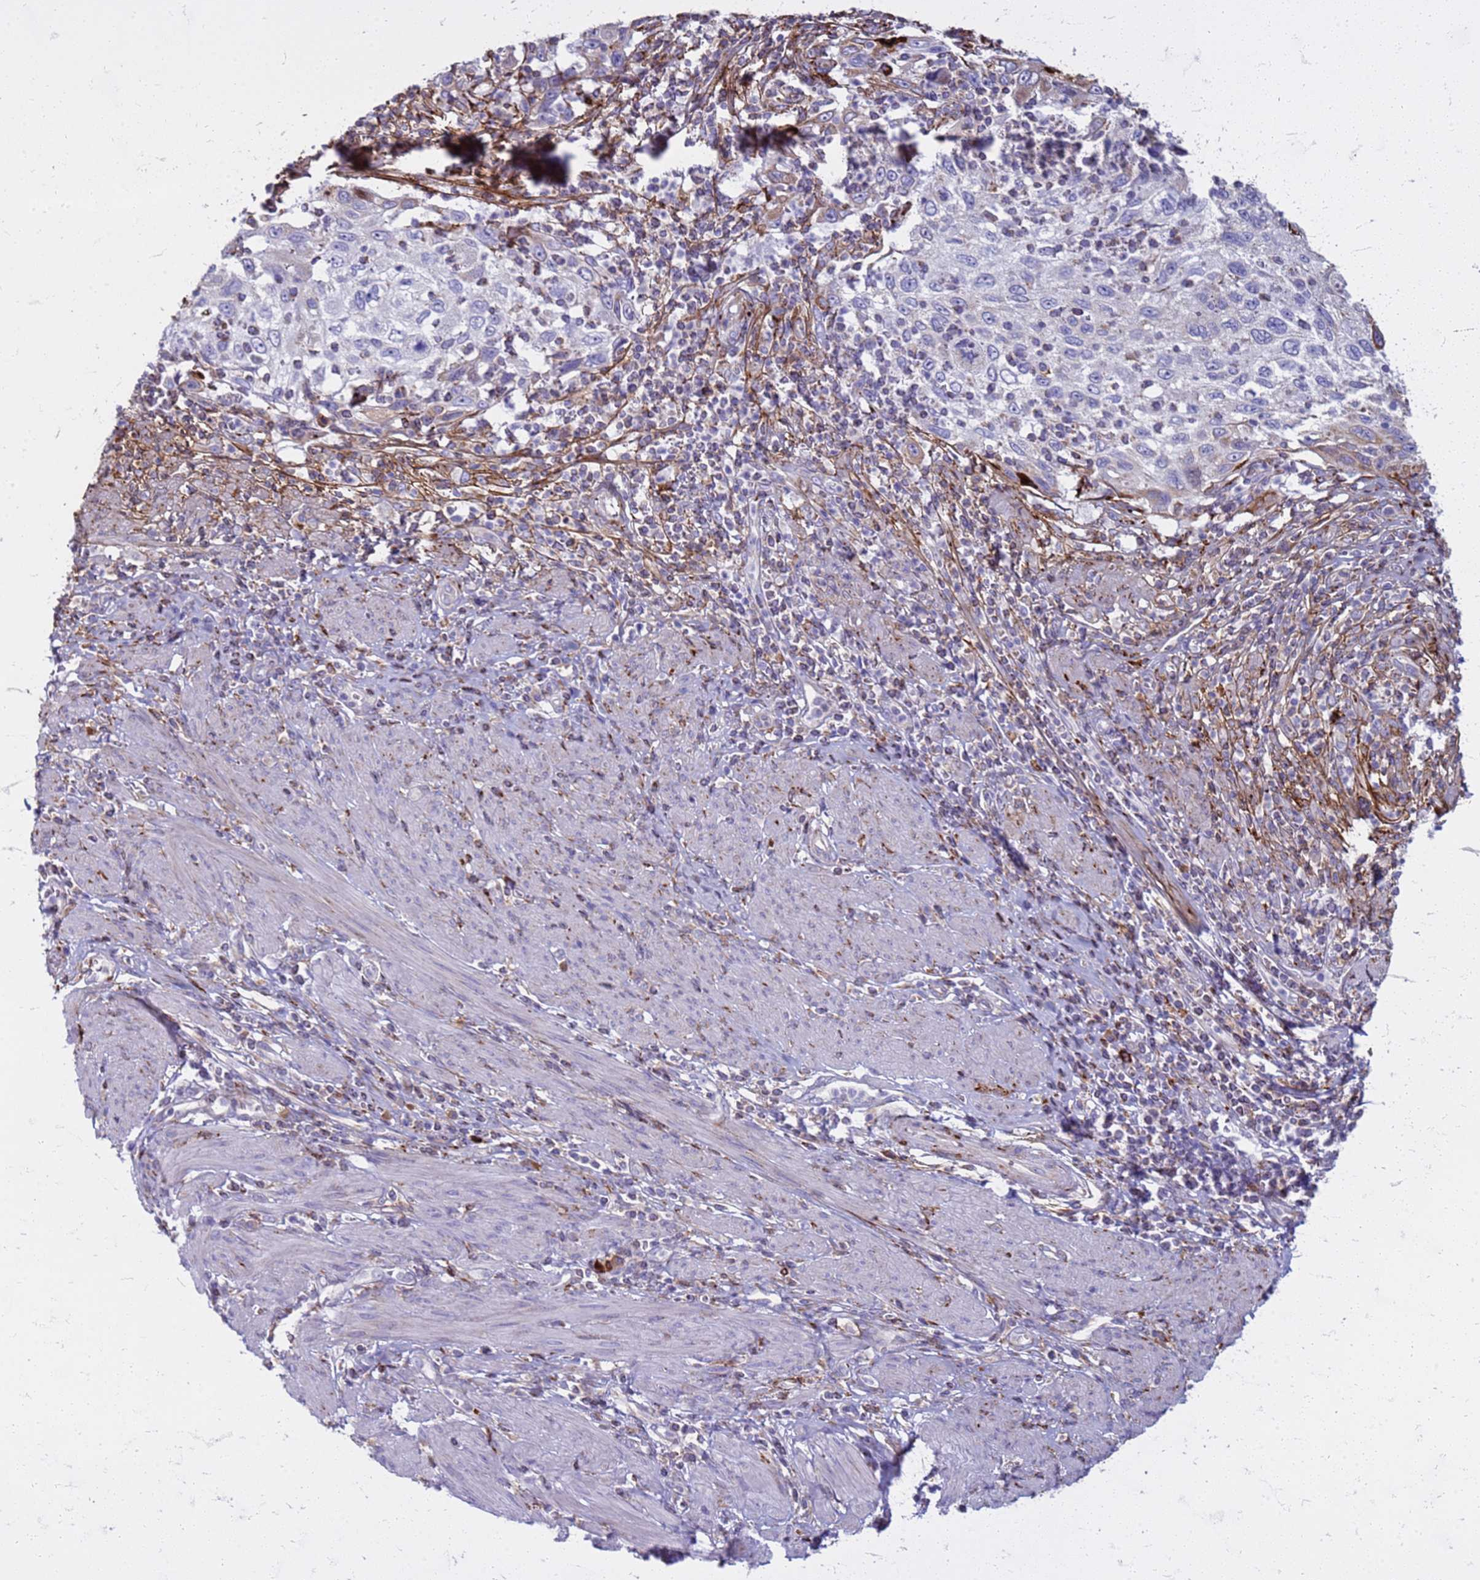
{"staining": {"intensity": "negative", "quantity": "none", "location": "none"}, "tissue": "cervical cancer", "cell_type": "Tumor cells", "image_type": "cancer", "snomed": [{"axis": "morphology", "description": "Squamous cell carcinoma, NOS"}, {"axis": "topography", "description": "Cervix"}], "caption": "Cervical cancer (squamous cell carcinoma) was stained to show a protein in brown. There is no significant positivity in tumor cells.", "gene": "PDK3", "patient": {"sex": "female", "age": 70}}